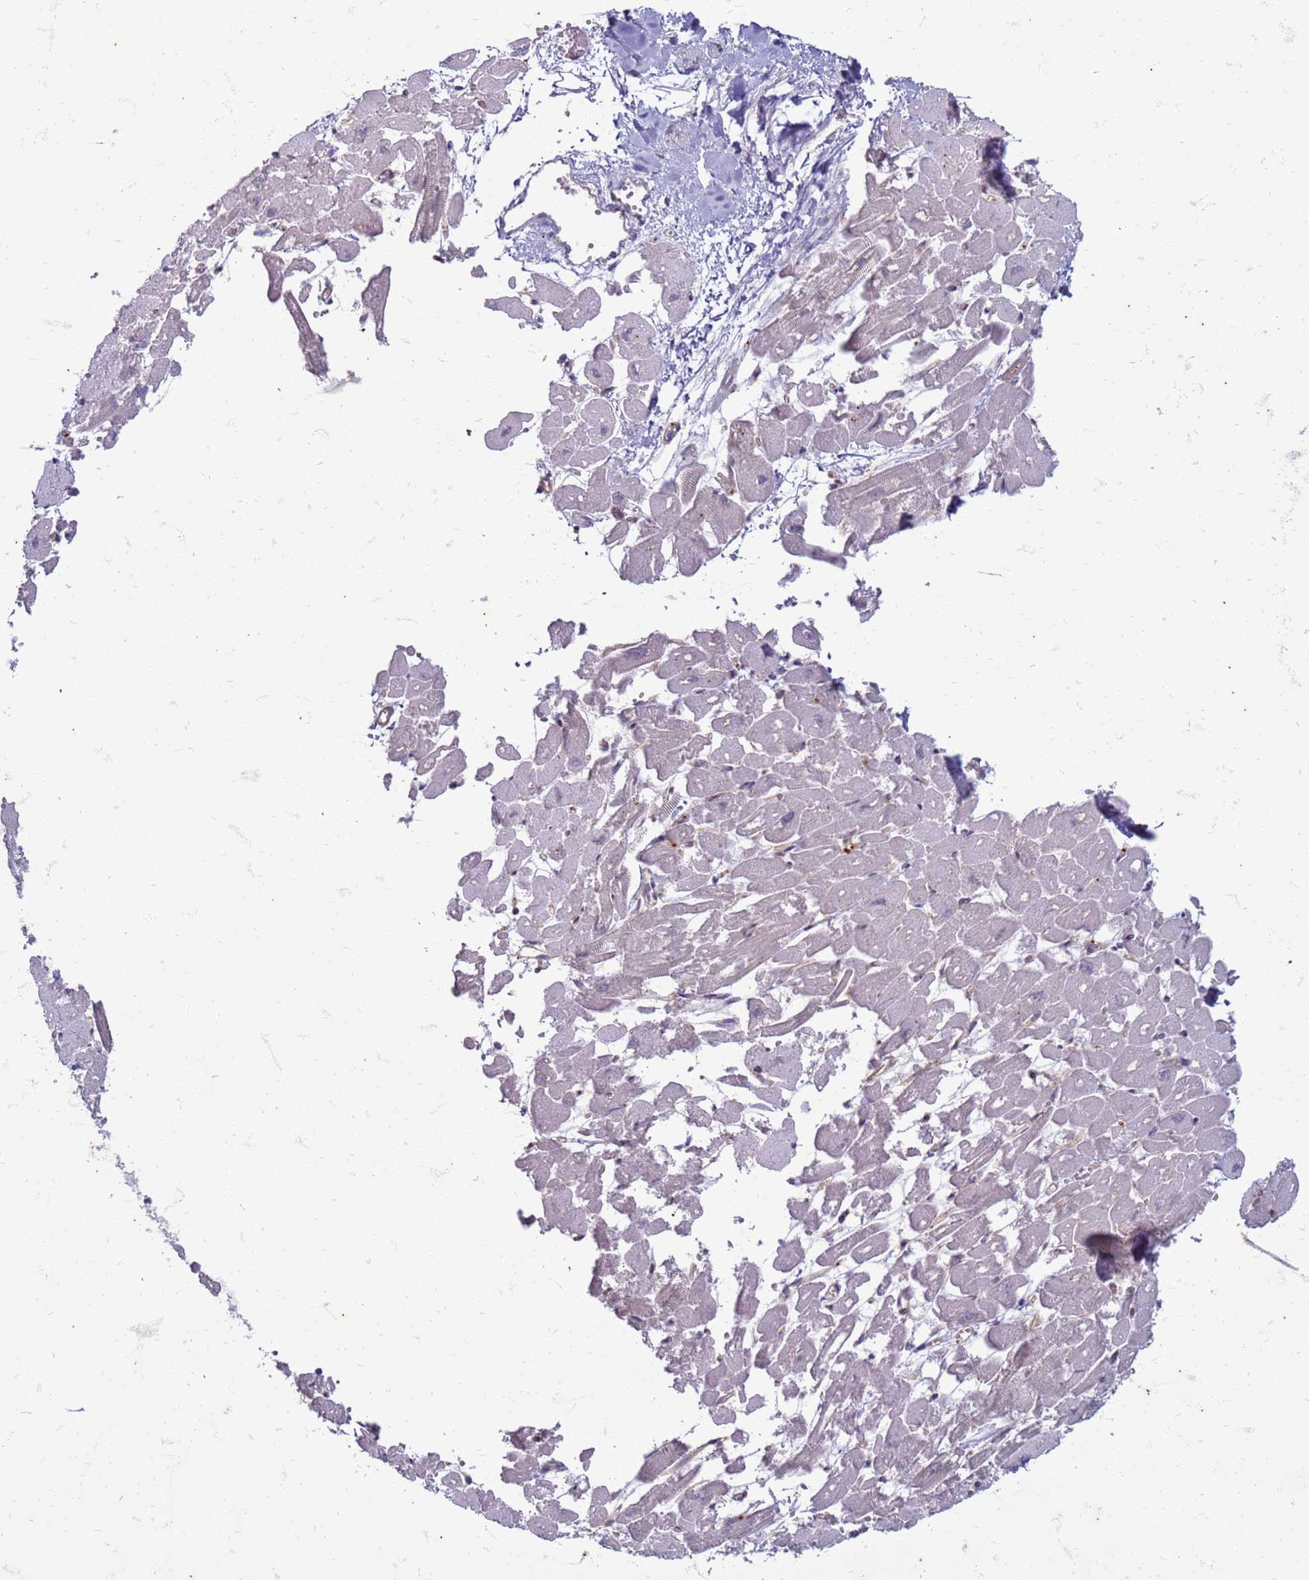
{"staining": {"intensity": "weak", "quantity": "25%-75%", "location": "cytoplasmic/membranous"}, "tissue": "heart muscle", "cell_type": "Cardiomyocytes", "image_type": "normal", "snomed": [{"axis": "morphology", "description": "Normal tissue, NOS"}, {"axis": "topography", "description": "Heart"}], "caption": "Benign heart muscle shows weak cytoplasmic/membranous expression in about 25%-75% of cardiomyocytes (Brightfield microscopy of DAB IHC at high magnification)..", "gene": "SLC15A3", "patient": {"sex": "male", "age": 54}}